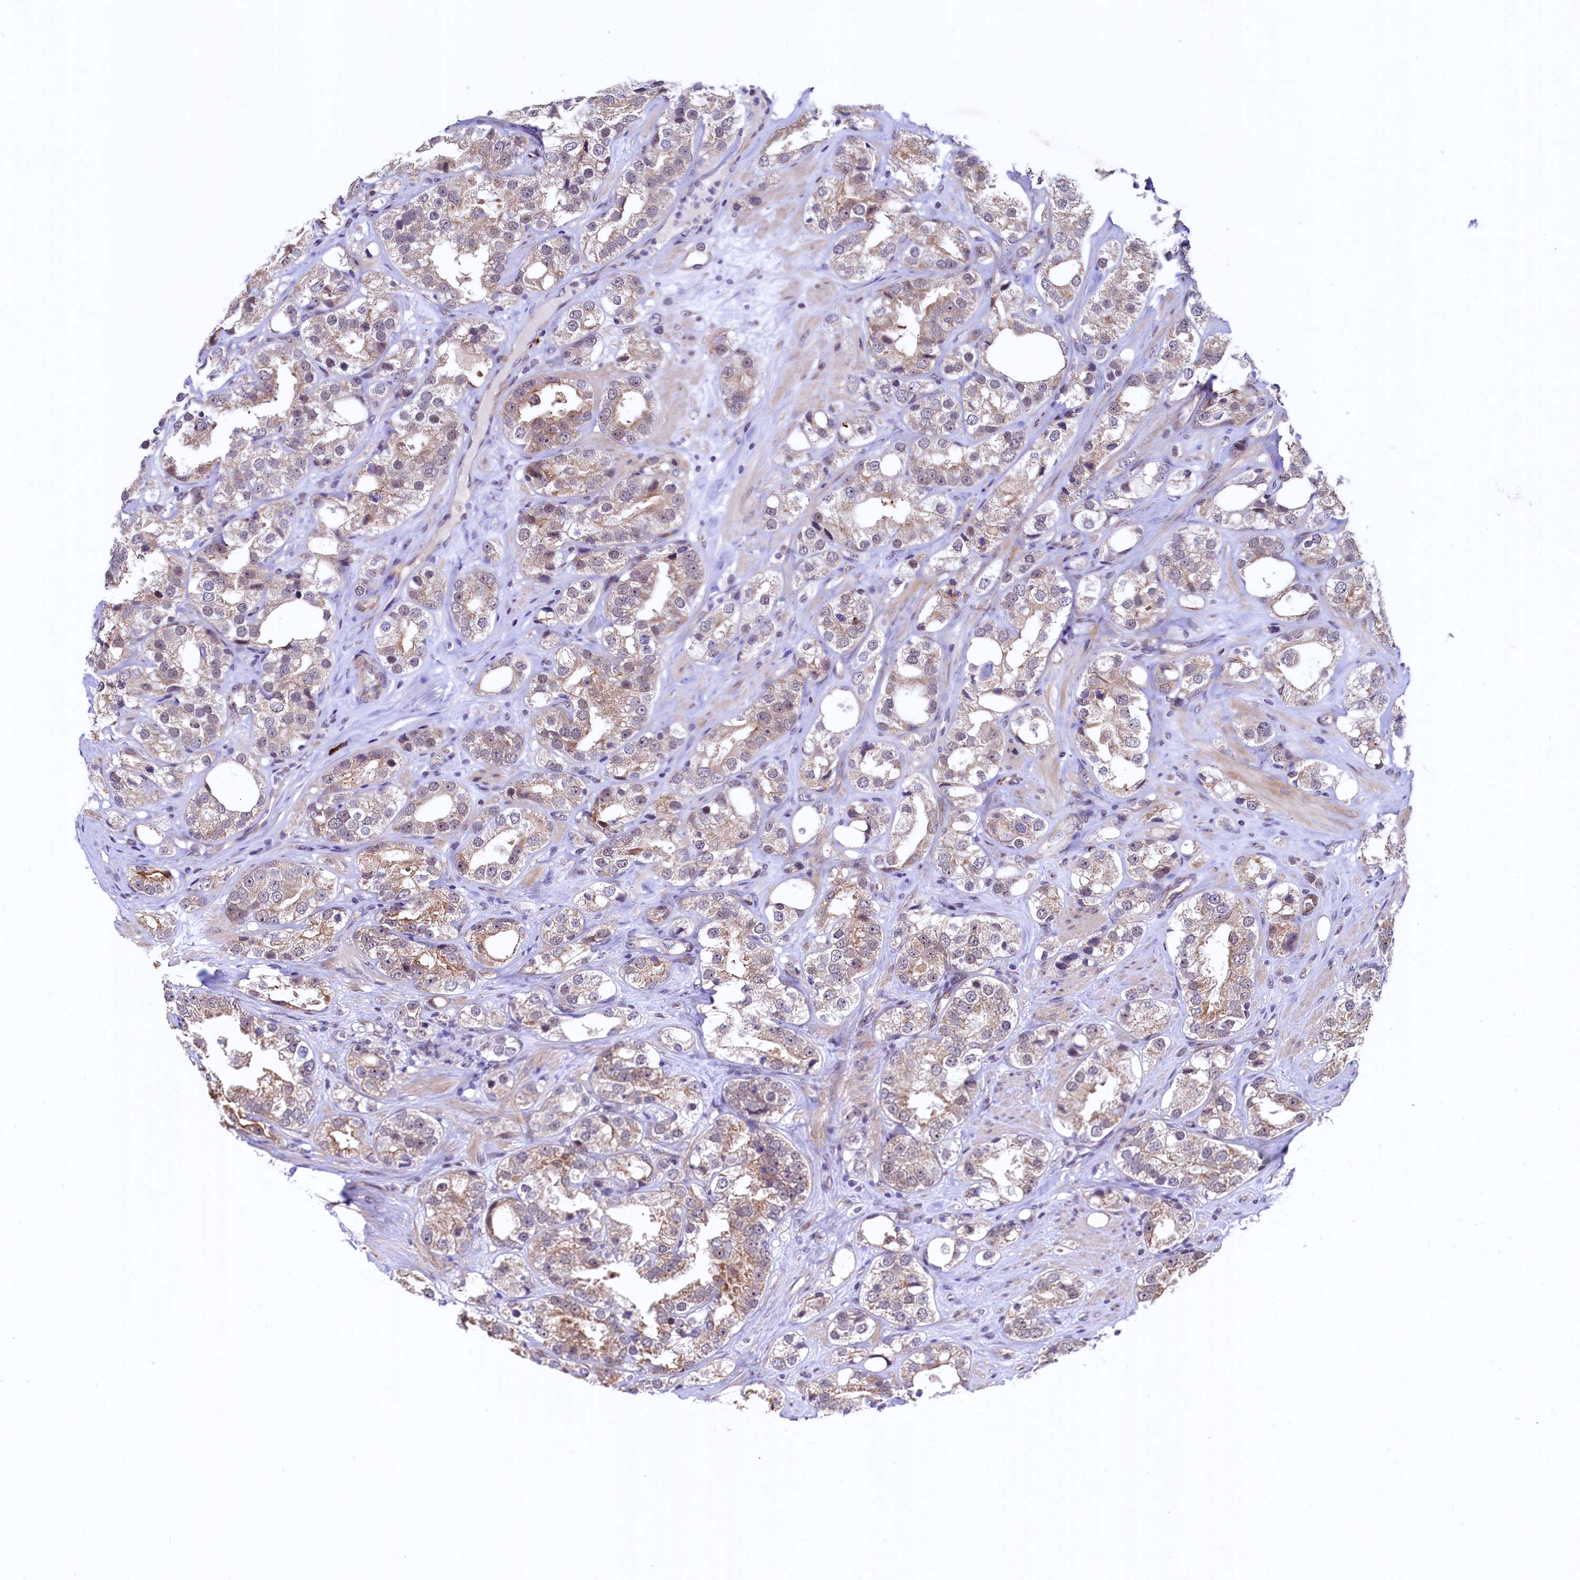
{"staining": {"intensity": "moderate", "quantity": ">75%", "location": "cytoplasmic/membranous"}, "tissue": "prostate cancer", "cell_type": "Tumor cells", "image_type": "cancer", "snomed": [{"axis": "morphology", "description": "Adenocarcinoma, NOS"}, {"axis": "topography", "description": "Prostate"}], "caption": "Tumor cells demonstrate medium levels of moderate cytoplasmic/membranous positivity in approximately >75% of cells in human adenocarcinoma (prostate).", "gene": "RBFA", "patient": {"sex": "male", "age": 79}}